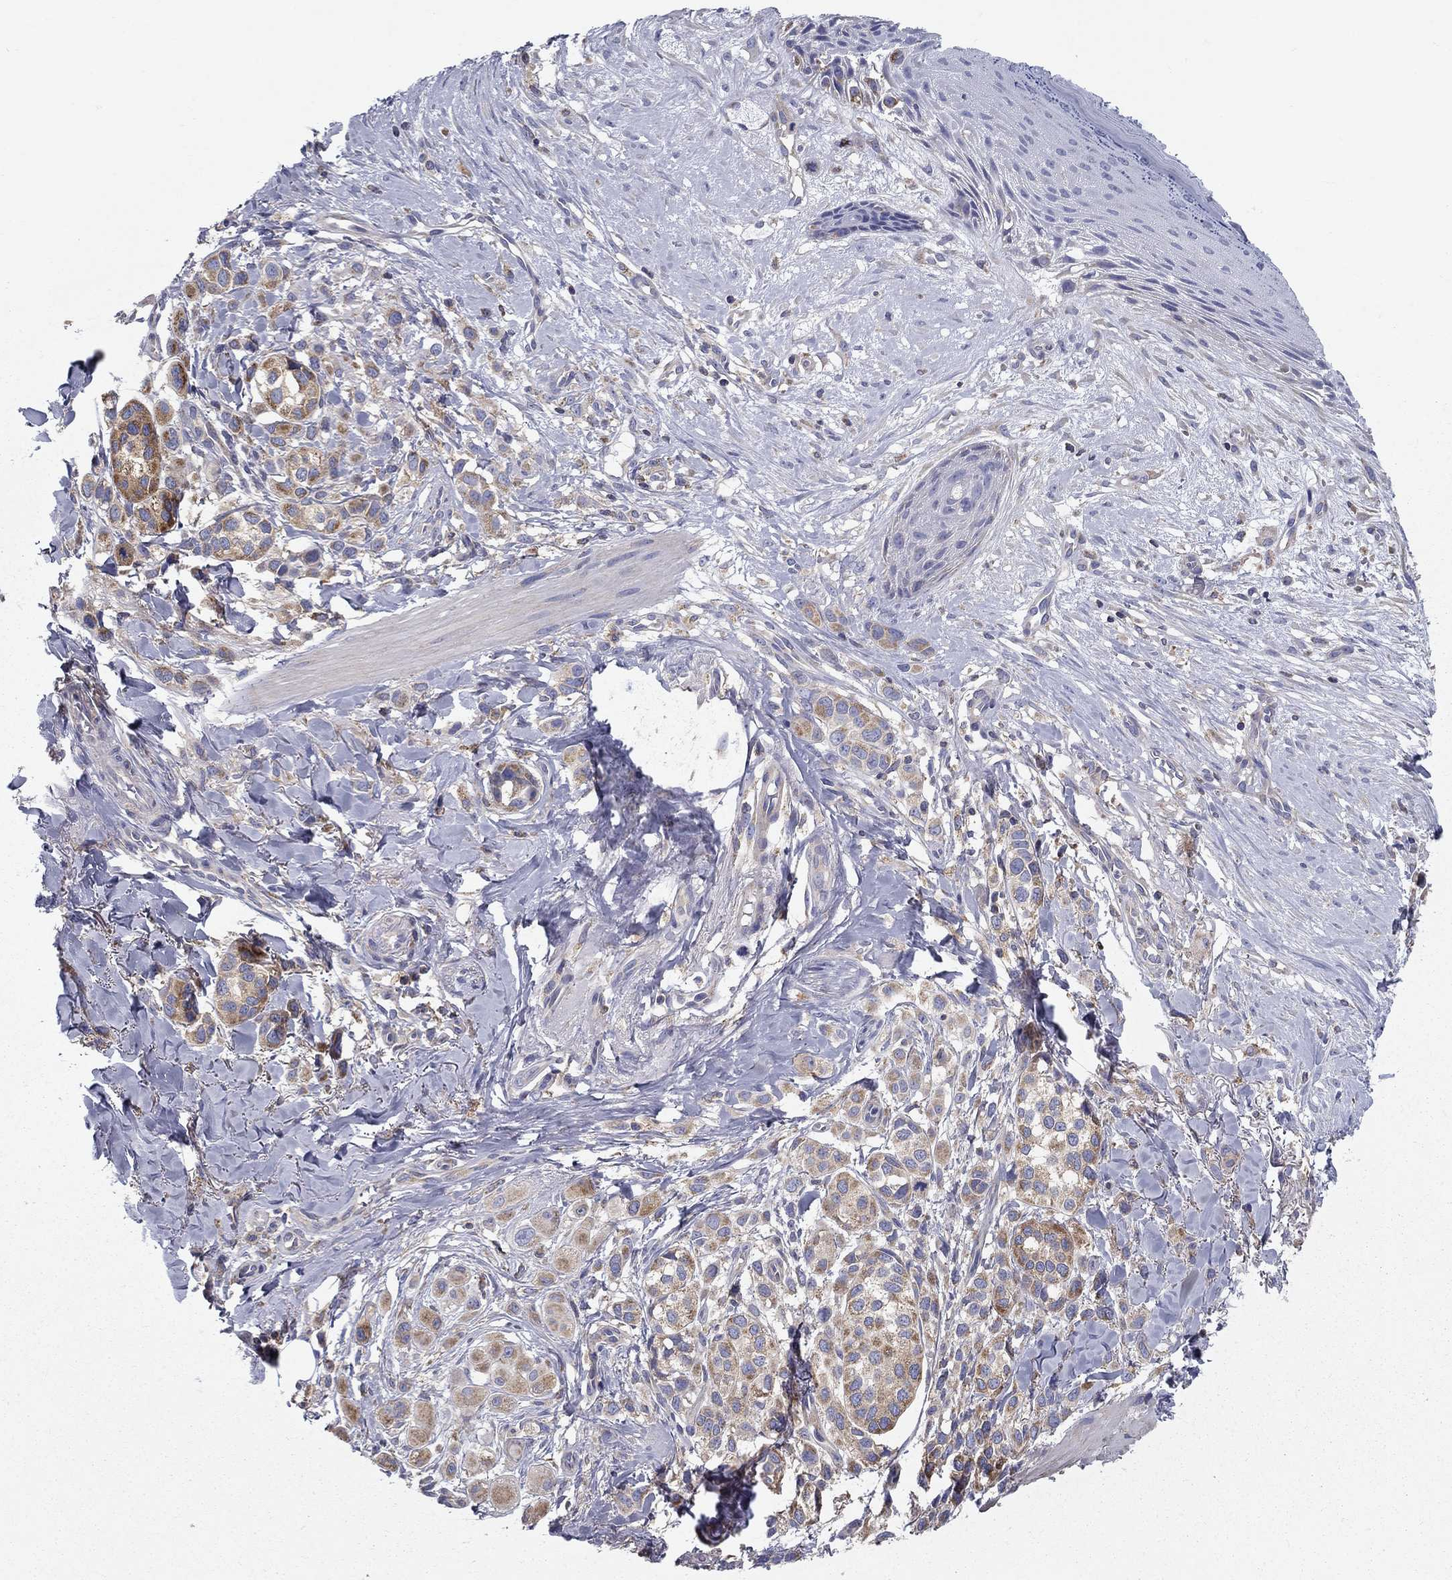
{"staining": {"intensity": "moderate", "quantity": ">75%", "location": "cytoplasmic/membranous"}, "tissue": "melanoma", "cell_type": "Tumor cells", "image_type": "cancer", "snomed": [{"axis": "morphology", "description": "Malignant melanoma, NOS"}, {"axis": "topography", "description": "Skin"}], "caption": "Immunohistochemical staining of human melanoma demonstrates medium levels of moderate cytoplasmic/membranous protein staining in approximately >75% of tumor cells. Using DAB (3,3'-diaminobenzidine) (brown) and hematoxylin (blue) stains, captured at high magnification using brightfield microscopy.", "gene": "NME5", "patient": {"sex": "male", "age": 57}}